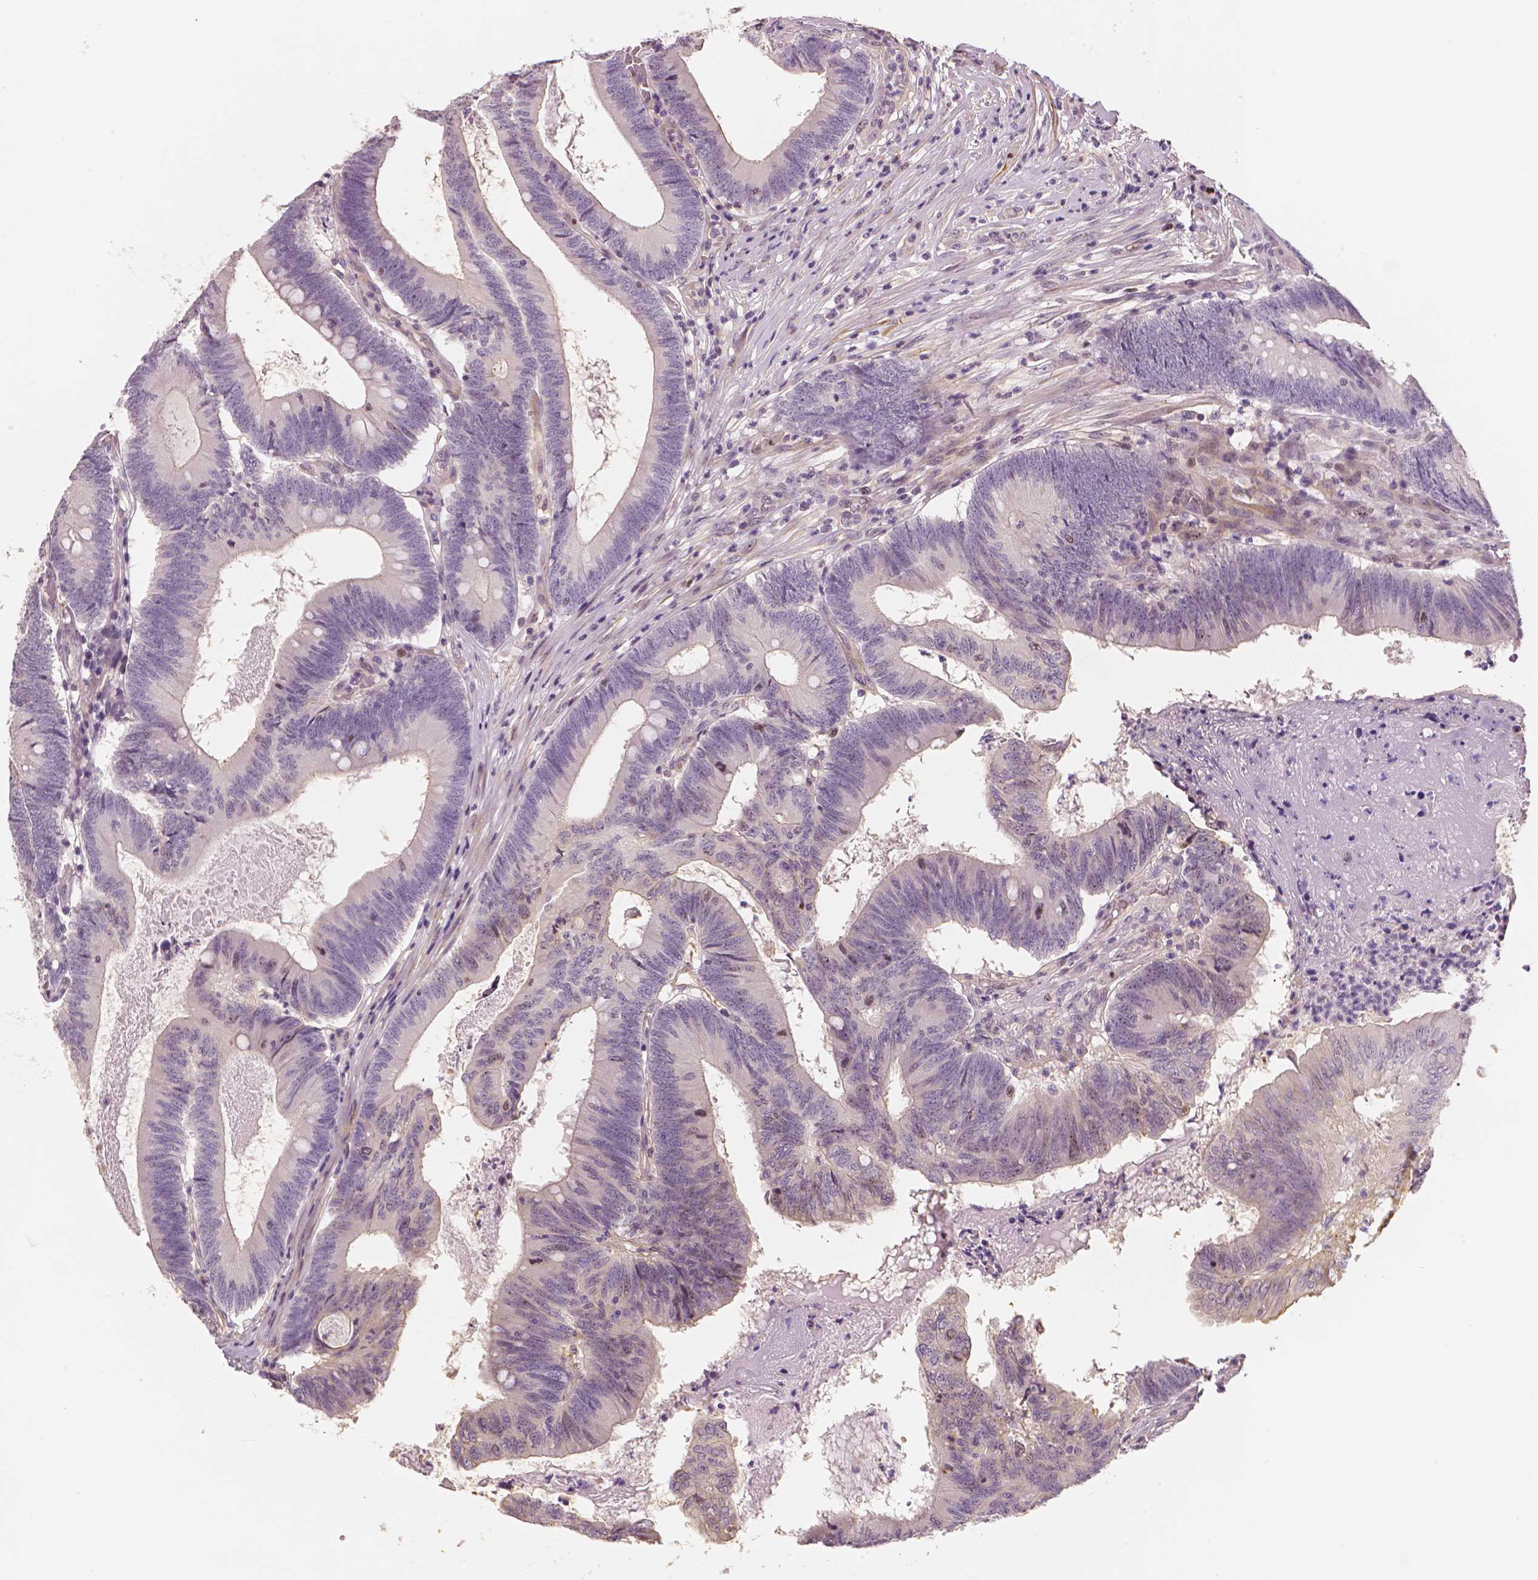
{"staining": {"intensity": "weak", "quantity": "<25%", "location": "cytoplasmic/membranous"}, "tissue": "colorectal cancer", "cell_type": "Tumor cells", "image_type": "cancer", "snomed": [{"axis": "morphology", "description": "Adenocarcinoma, NOS"}, {"axis": "topography", "description": "Colon"}], "caption": "DAB immunohistochemical staining of human colorectal cancer (adenocarcinoma) exhibits no significant positivity in tumor cells.", "gene": "MKI67", "patient": {"sex": "female", "age": 70}}